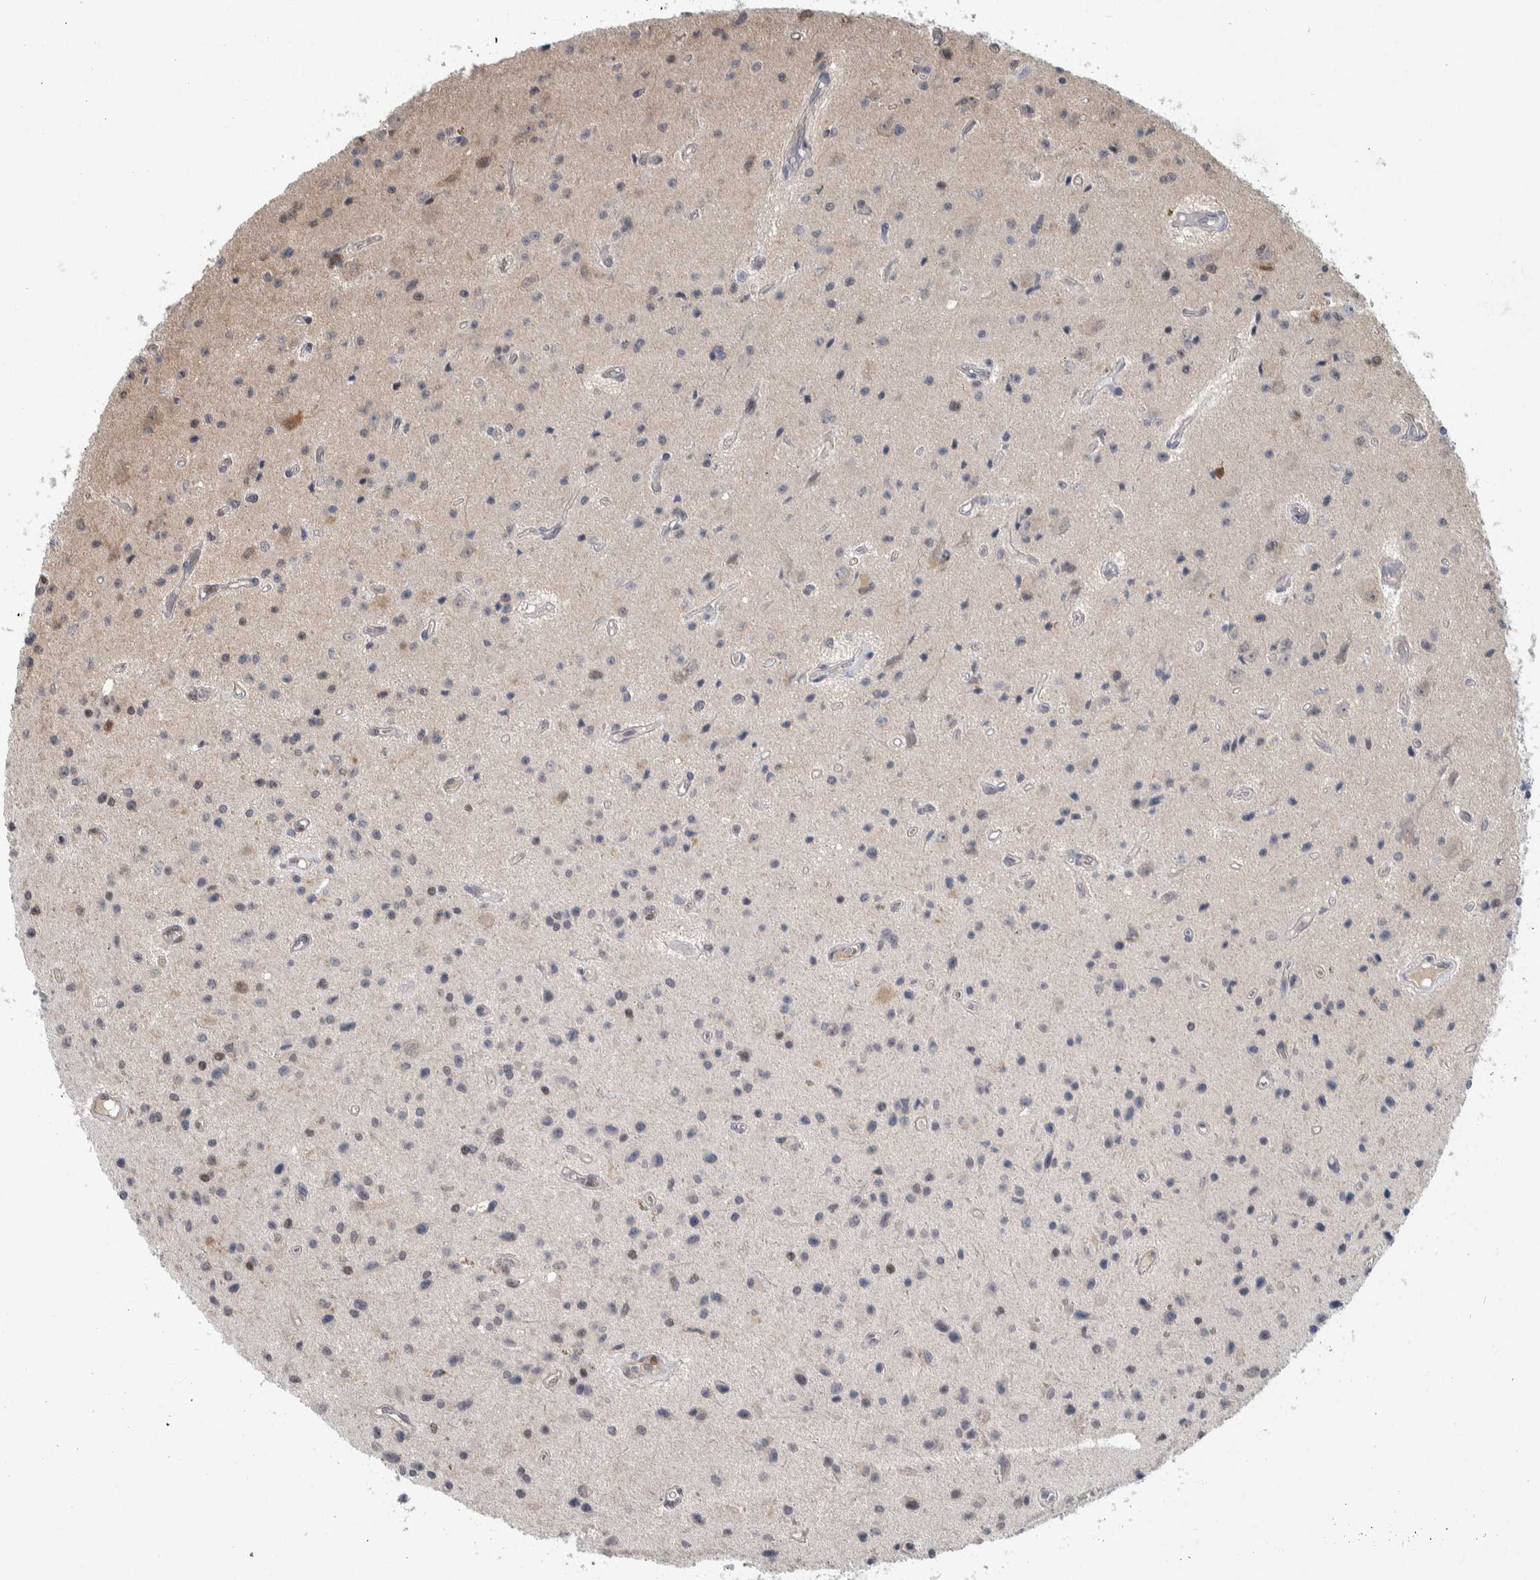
{"staining": {"intensity": "negative", "quantity": "none", "location": "none"}, "tissue": "glioma", "cell_type": "Tumor cells", "image_type": "cancer", "snomed": [{"axis": "morphology", "description": "Glioma, malignant, Low grade"}, {"axis": "topography", "description": "Brain"}], "caption": "There is no significant staining in tumor cells of low-grade glioma (malignant).", "gene": "PTPA", "patient": {"sex": "male", "age": 58}}